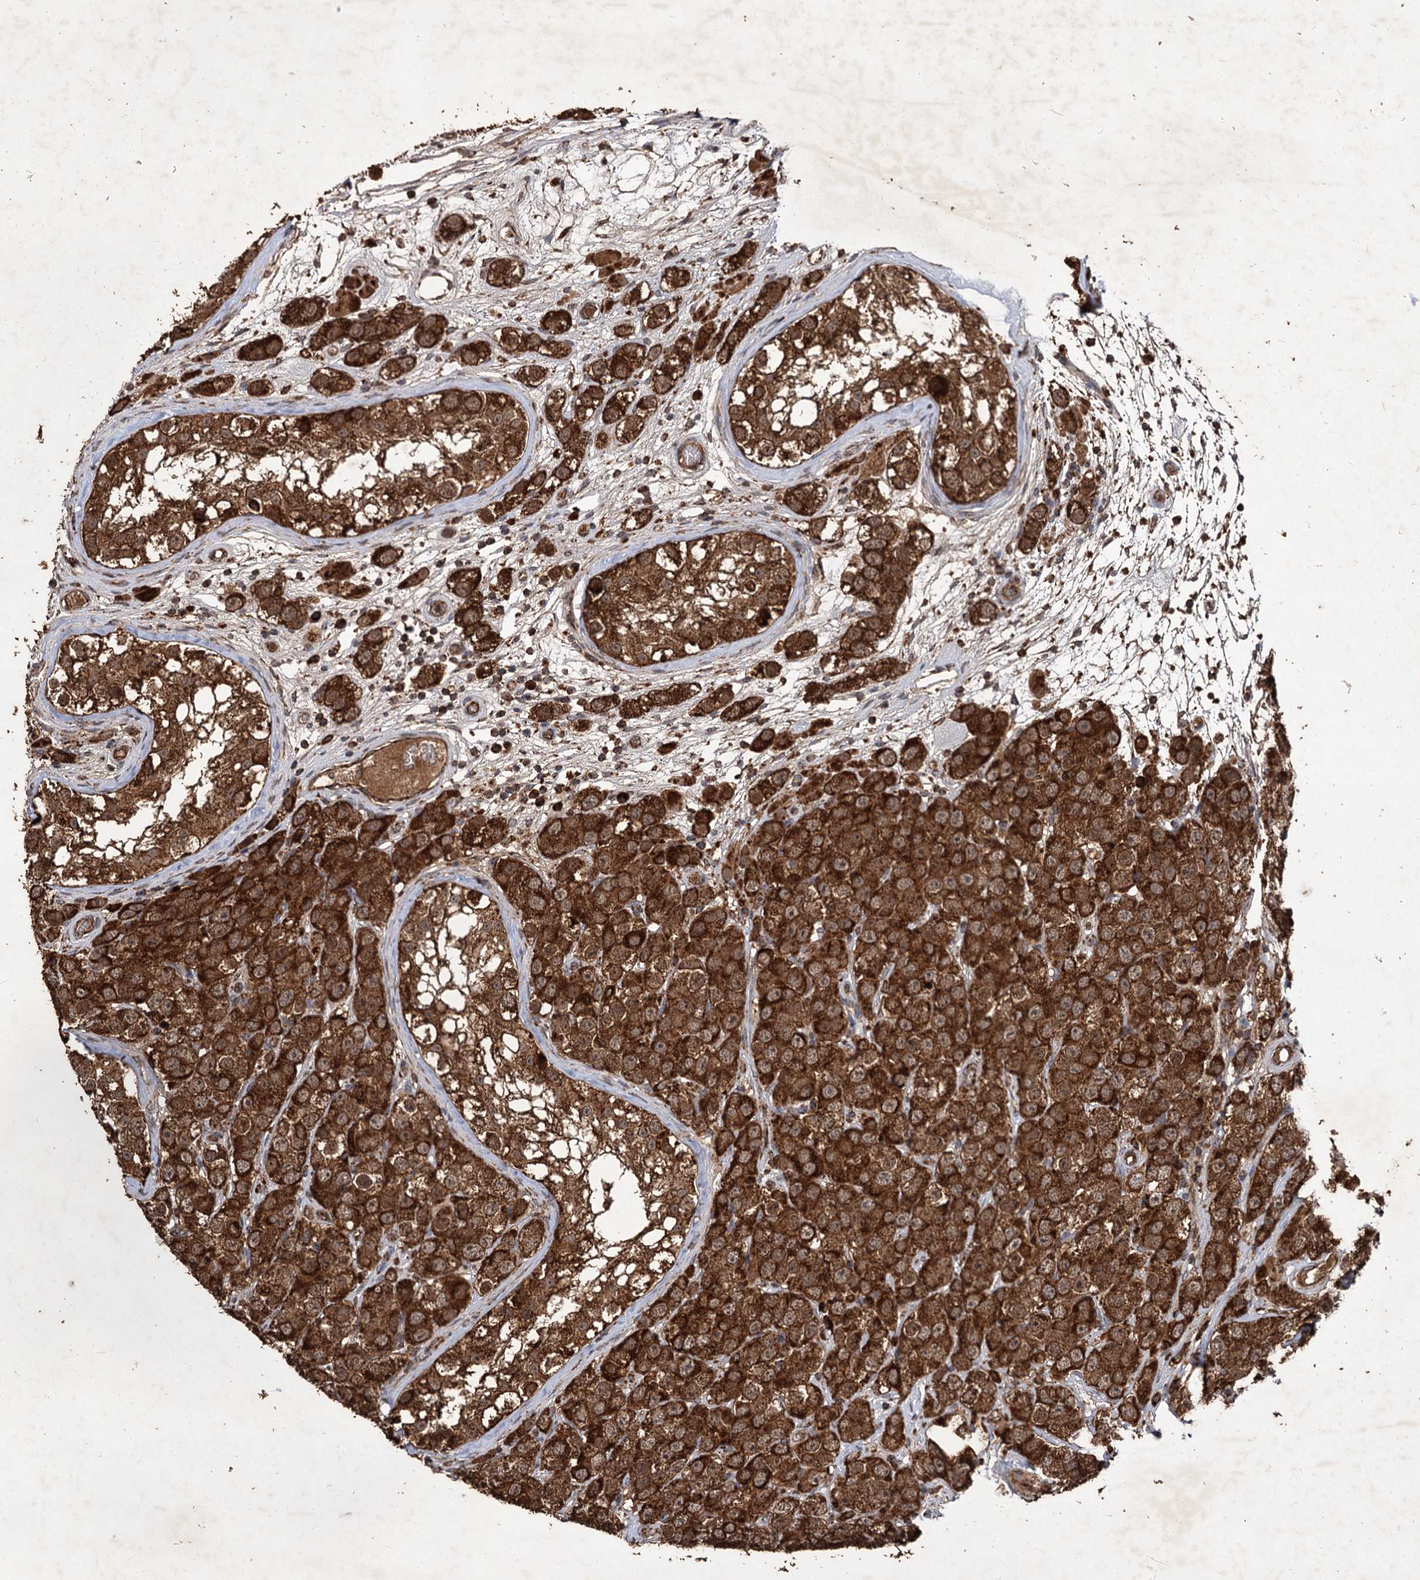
{"staining": {"intensity": "strong", "quantity": ">75%", "location": "cytoplasmic/membranous"}, "tissue": "testis cancer", "cell_type": "Tumor cells", "image_type": "cancer", "snomed": [{"axis": "morphology", "description": "Seminoma, NOS"}, {"axis": "topography", "description": "Testis"}], "caption": "Immunohistochemistry (IHC) histopathology image of human testis seminoma stained for a protein (brown), which displays high levels of strong cytoplasmic/membranous expression in approximately >75% of tumor cells.", "gene": "IPO4", "patient": {"sex": "male", "age": 28}}